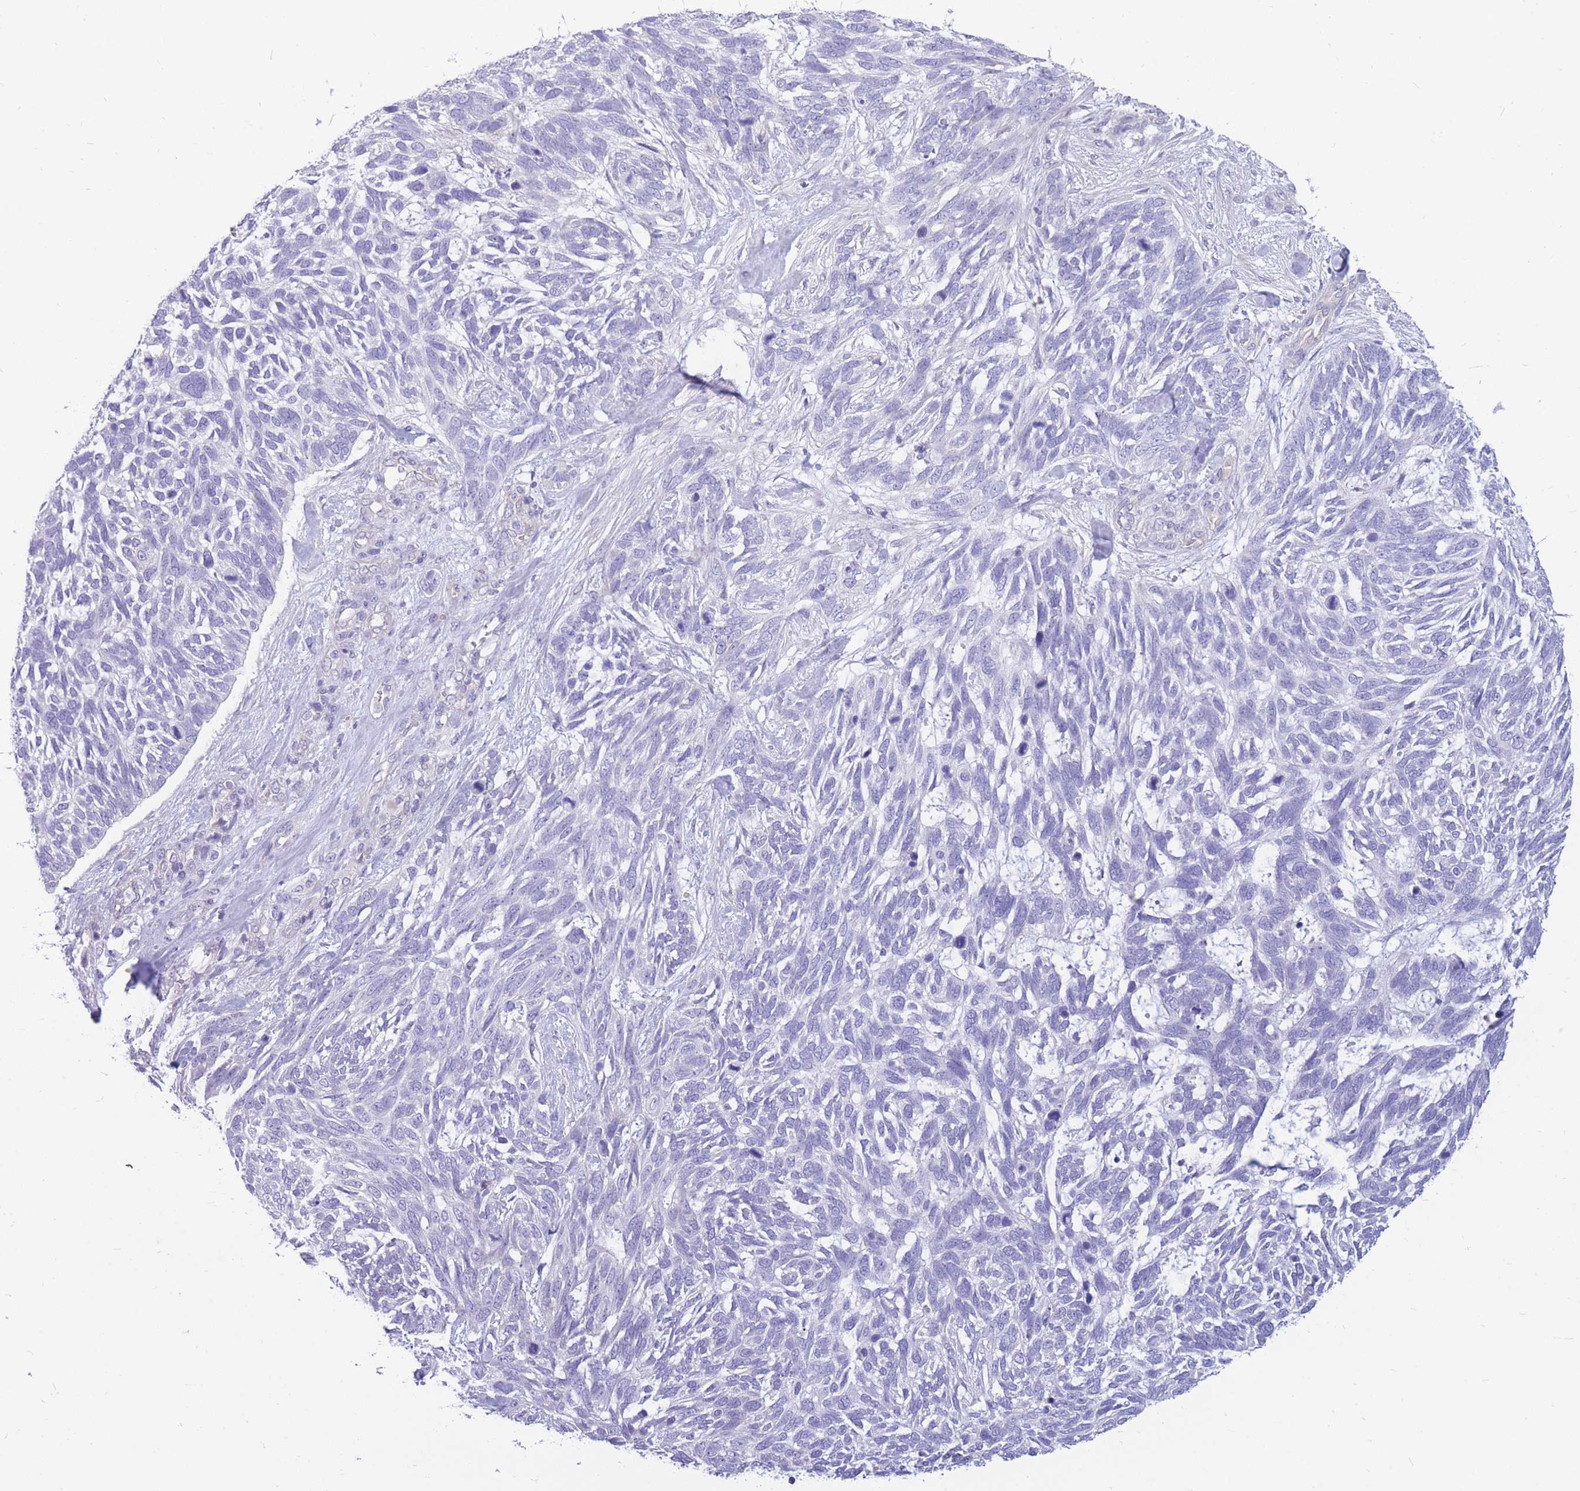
{"staining": {"intensity": "negative", "quantity": "none", "location": "none"}, "tissue": "skin cancer", "cell_type": "Tumor cells", "image_type": "cancer", "snomed": [{"axis": "morphology", "description": "Basal cell carcinoma"}, {"axis": "topography", "description": "Skin"}], "caption": "Protein analysis of skin cancer demonstrates no significant expression in tumor cells.", "gene": "ZNF311", "patient": {"sex": "male", "age": 88}}